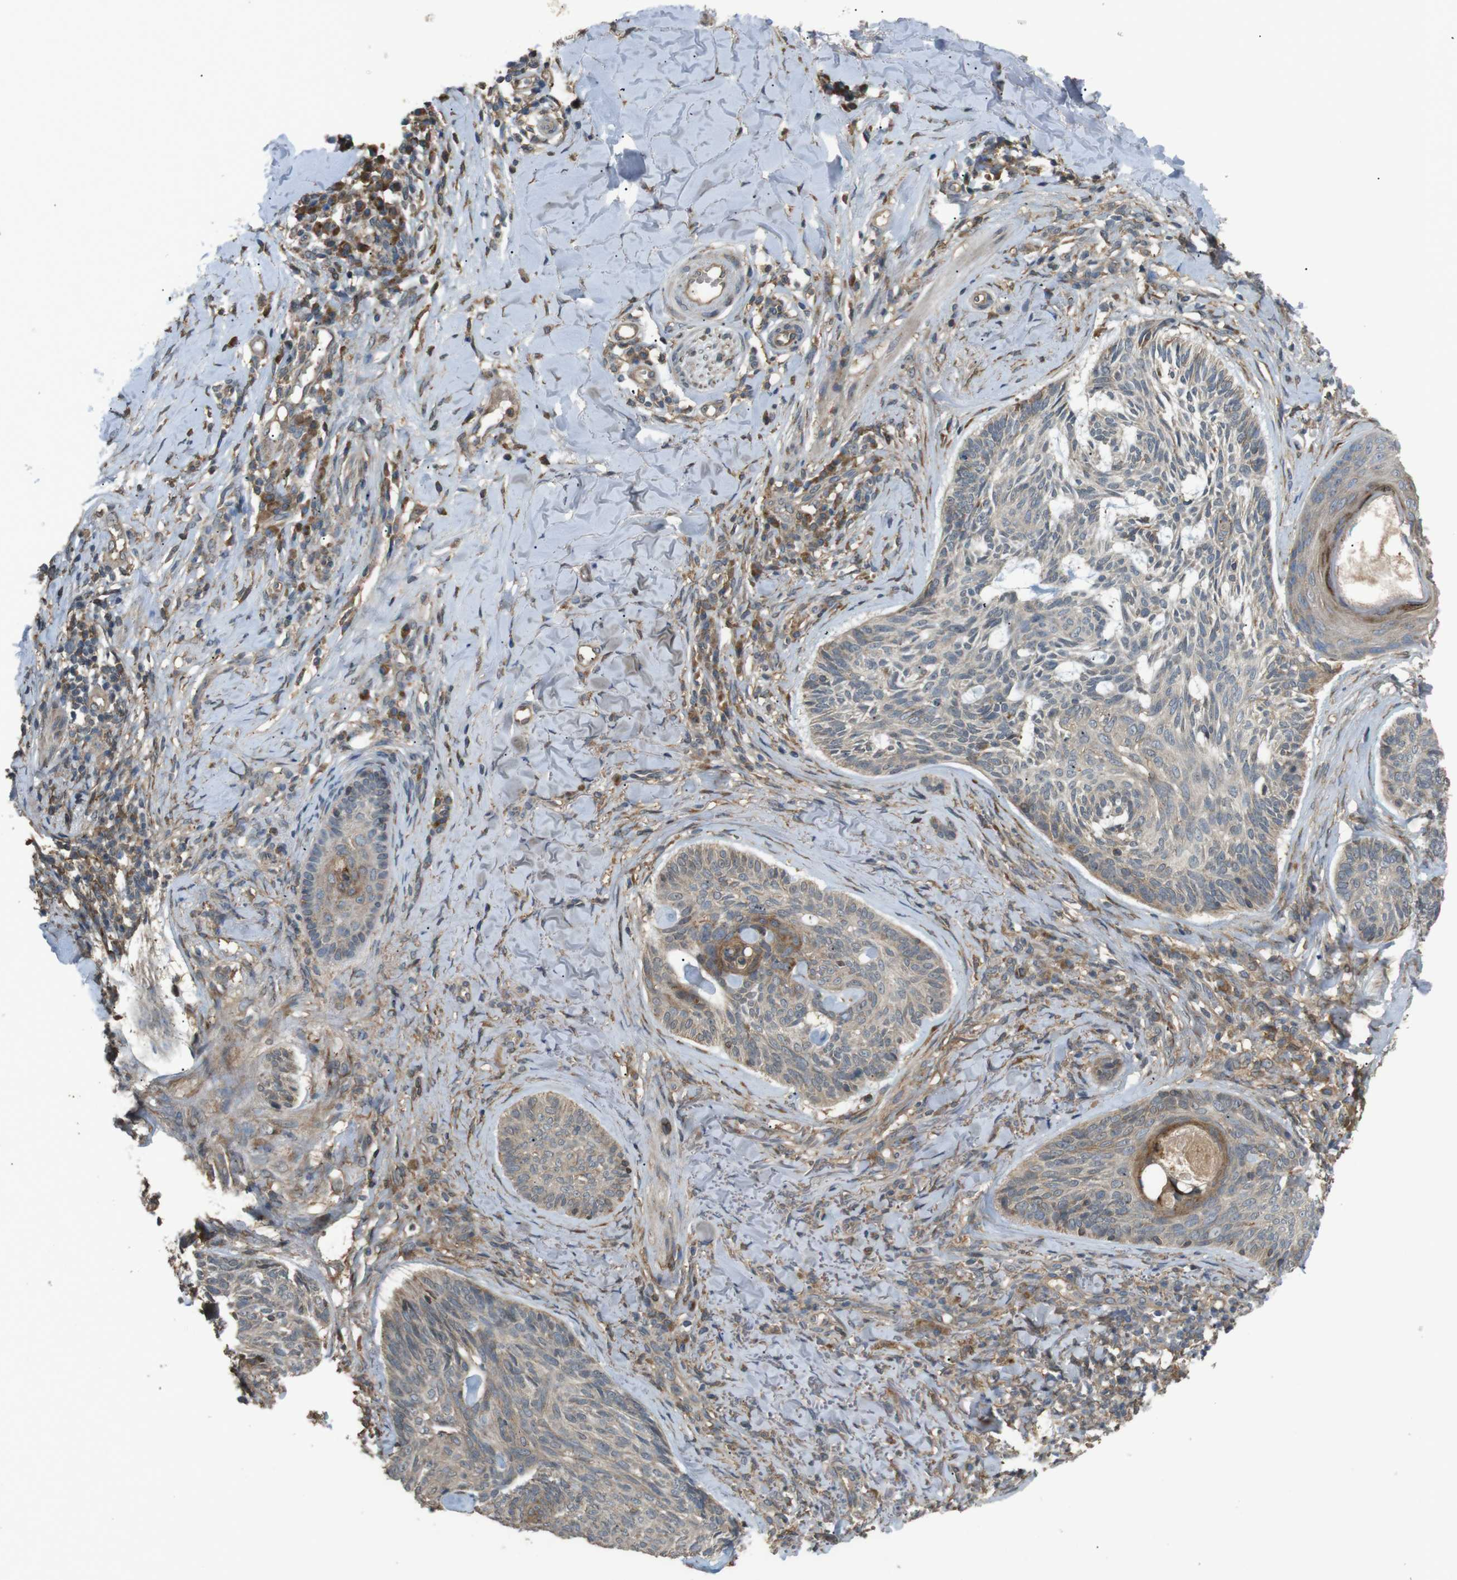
{"staining": {"intensity": "weak", "quantity": "25%-75%", "location": "cytoplasmic/membranous"}, "tissue": "skin cancer", "cell_type": "Tumor cells", "image_type": "cancer", "snomed": [{"axis": "morphology", "description": "Basal cell carcinoma"}, {"axis": "topography", "description": "Skin"}], "caption": "This micrograph demonstrates basal cell carcinoma (skin) stained with immunohistochemistry (IHC) to label a protein in brown. The cytoplasmic/membranous of tumor cells show weak positivity for the protein. Nuclei are counter-stained blue.", "gene": "ARHGAP24", "patient": {"sex": "male", "age": 43}}